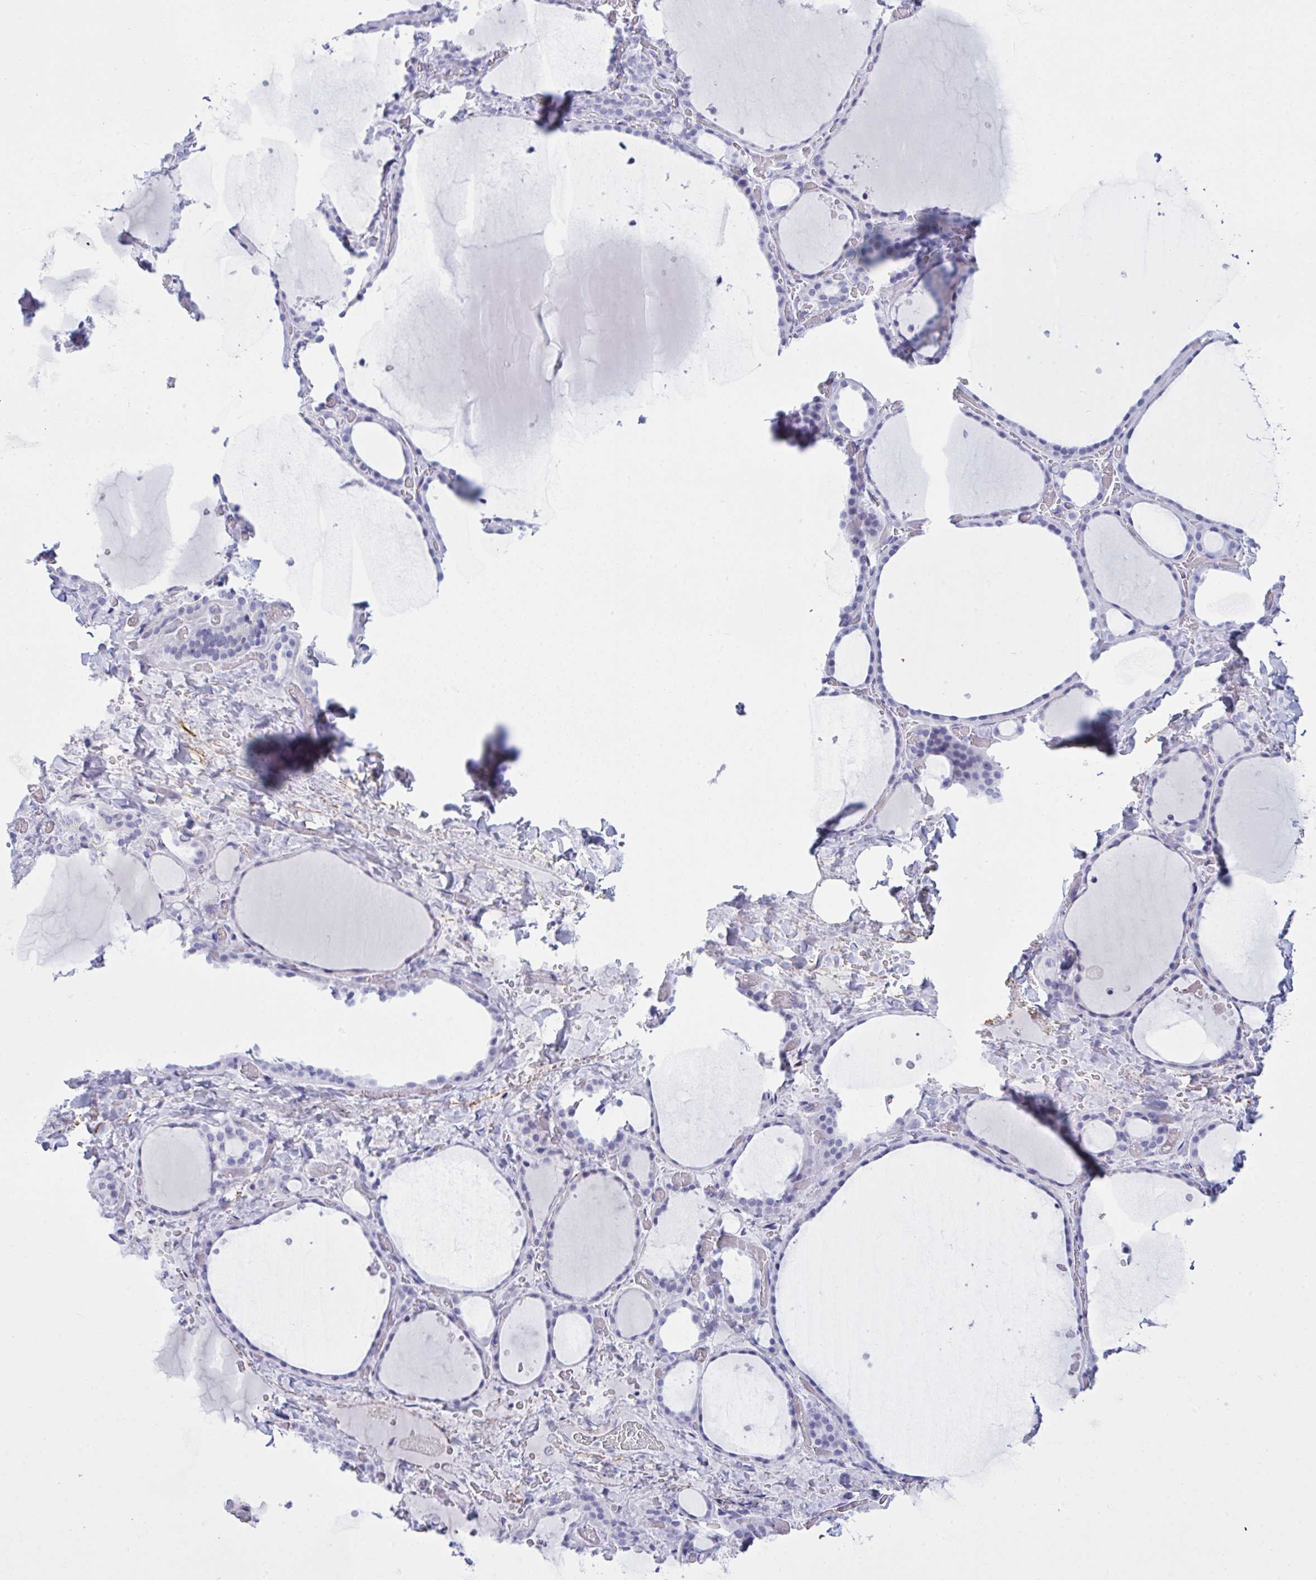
{"staining": {"intensity": "negative", "quantity": "none", "location": "none"}, "tissue": "thyroid gland", "cell_type": "Glandular cells", "image_type": "normal", "snomed": [{"axis": "morphology", "description": "Normal tissue, NOS"}, {"axis": "topography", "description": "Thyroid gland"}], "caption": "This is a image of IHC staining of benign thyroid gland, which shows no positivity in glandular cells.", "gene": "ELN", "patient": {"sex": "female", "age": 36}}